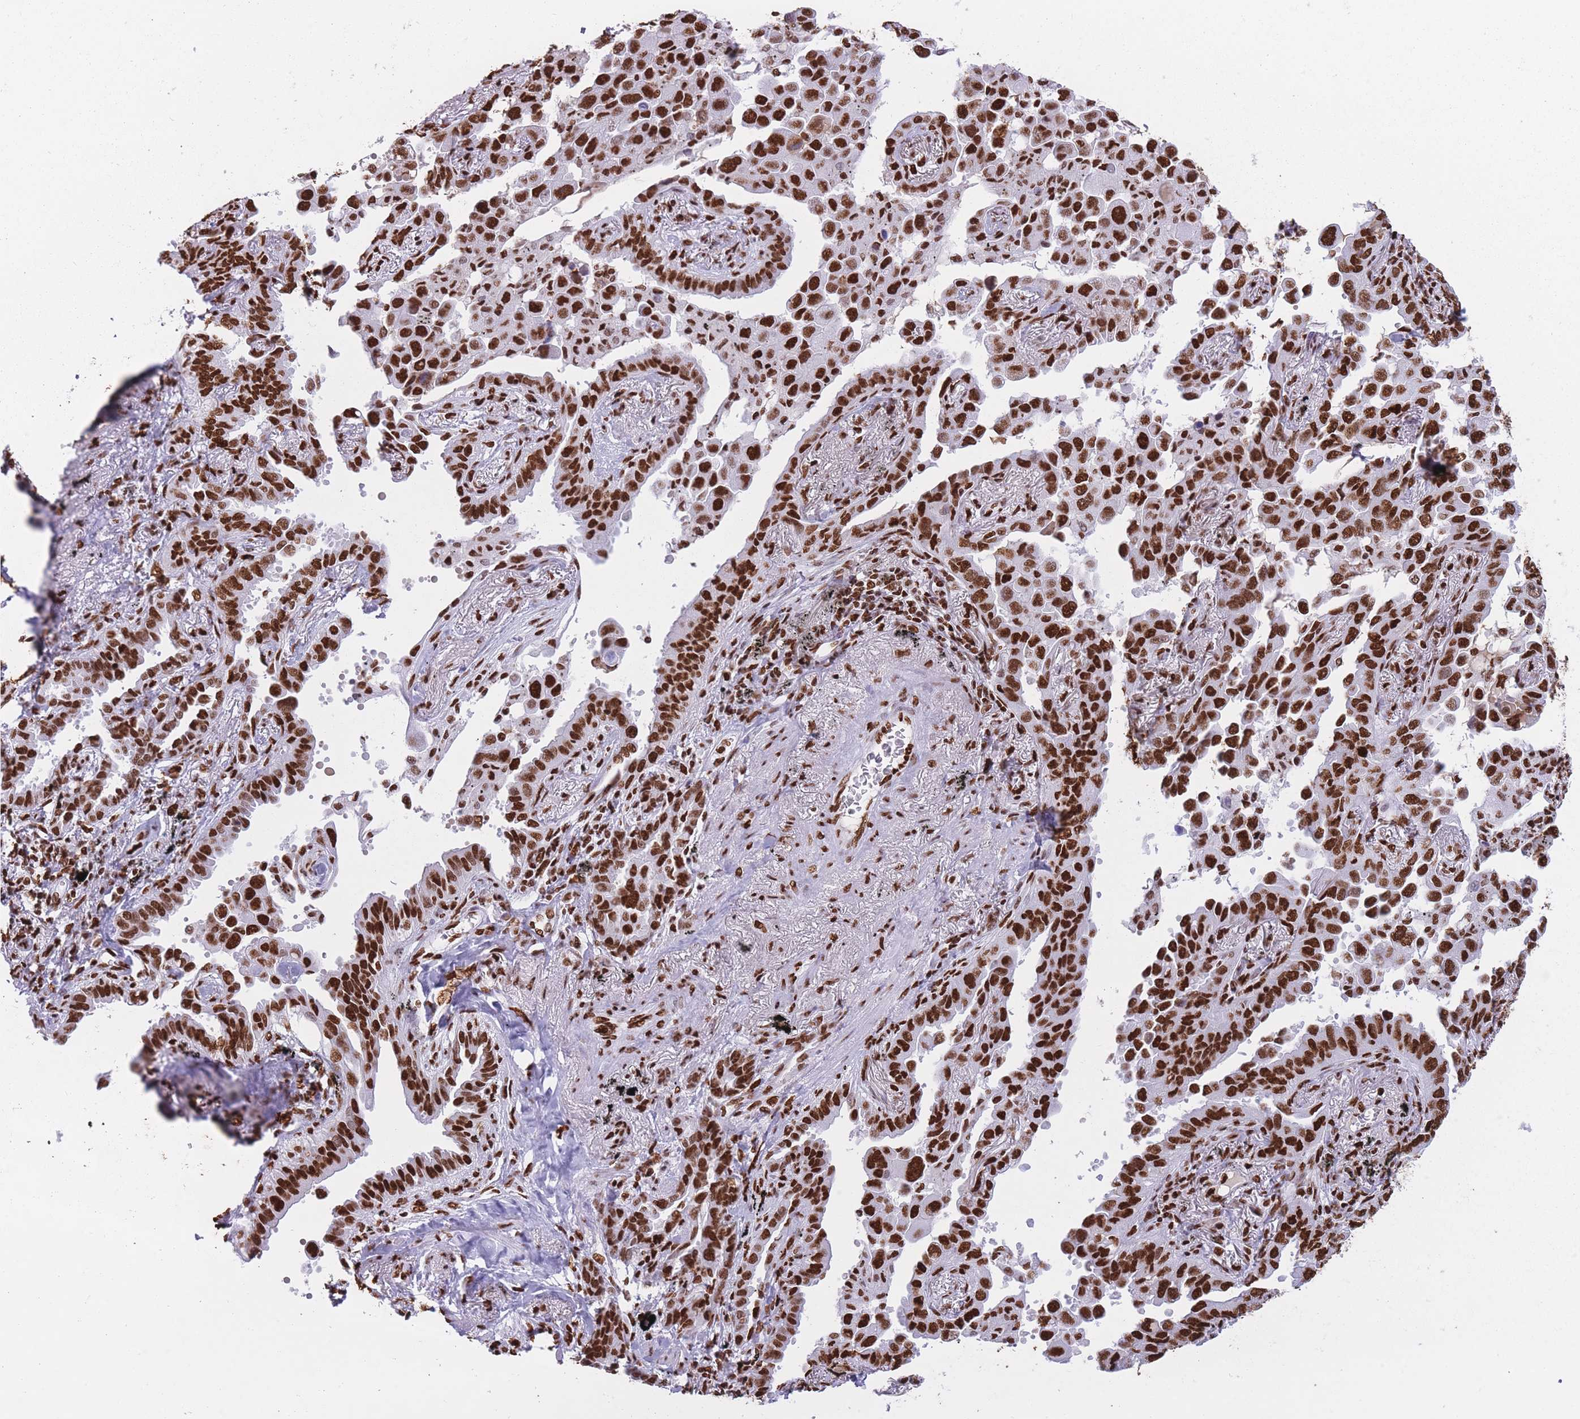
{"staining": {"intensity": "strong", "quantity": ">75%", "location": "nuclear"}, "tissue": "lung cancer", "cell_type": "Tumor cells", "image_type": "cancer", "snomed": [{"axis": "morphology", "description": "Adenocarcinoma, NOS"}, {"axis": "topography", "description": "Lung"}], "caption": "Immunohistochemistry image of lung cancer (adenocarcinoma) stained for a protein (brown), which shows high levels of strong nuclear staining in approximately >75% of tumor cells.", "gene": "HNRNPUL1", "patient": {"sex": "male", "age": 67}}